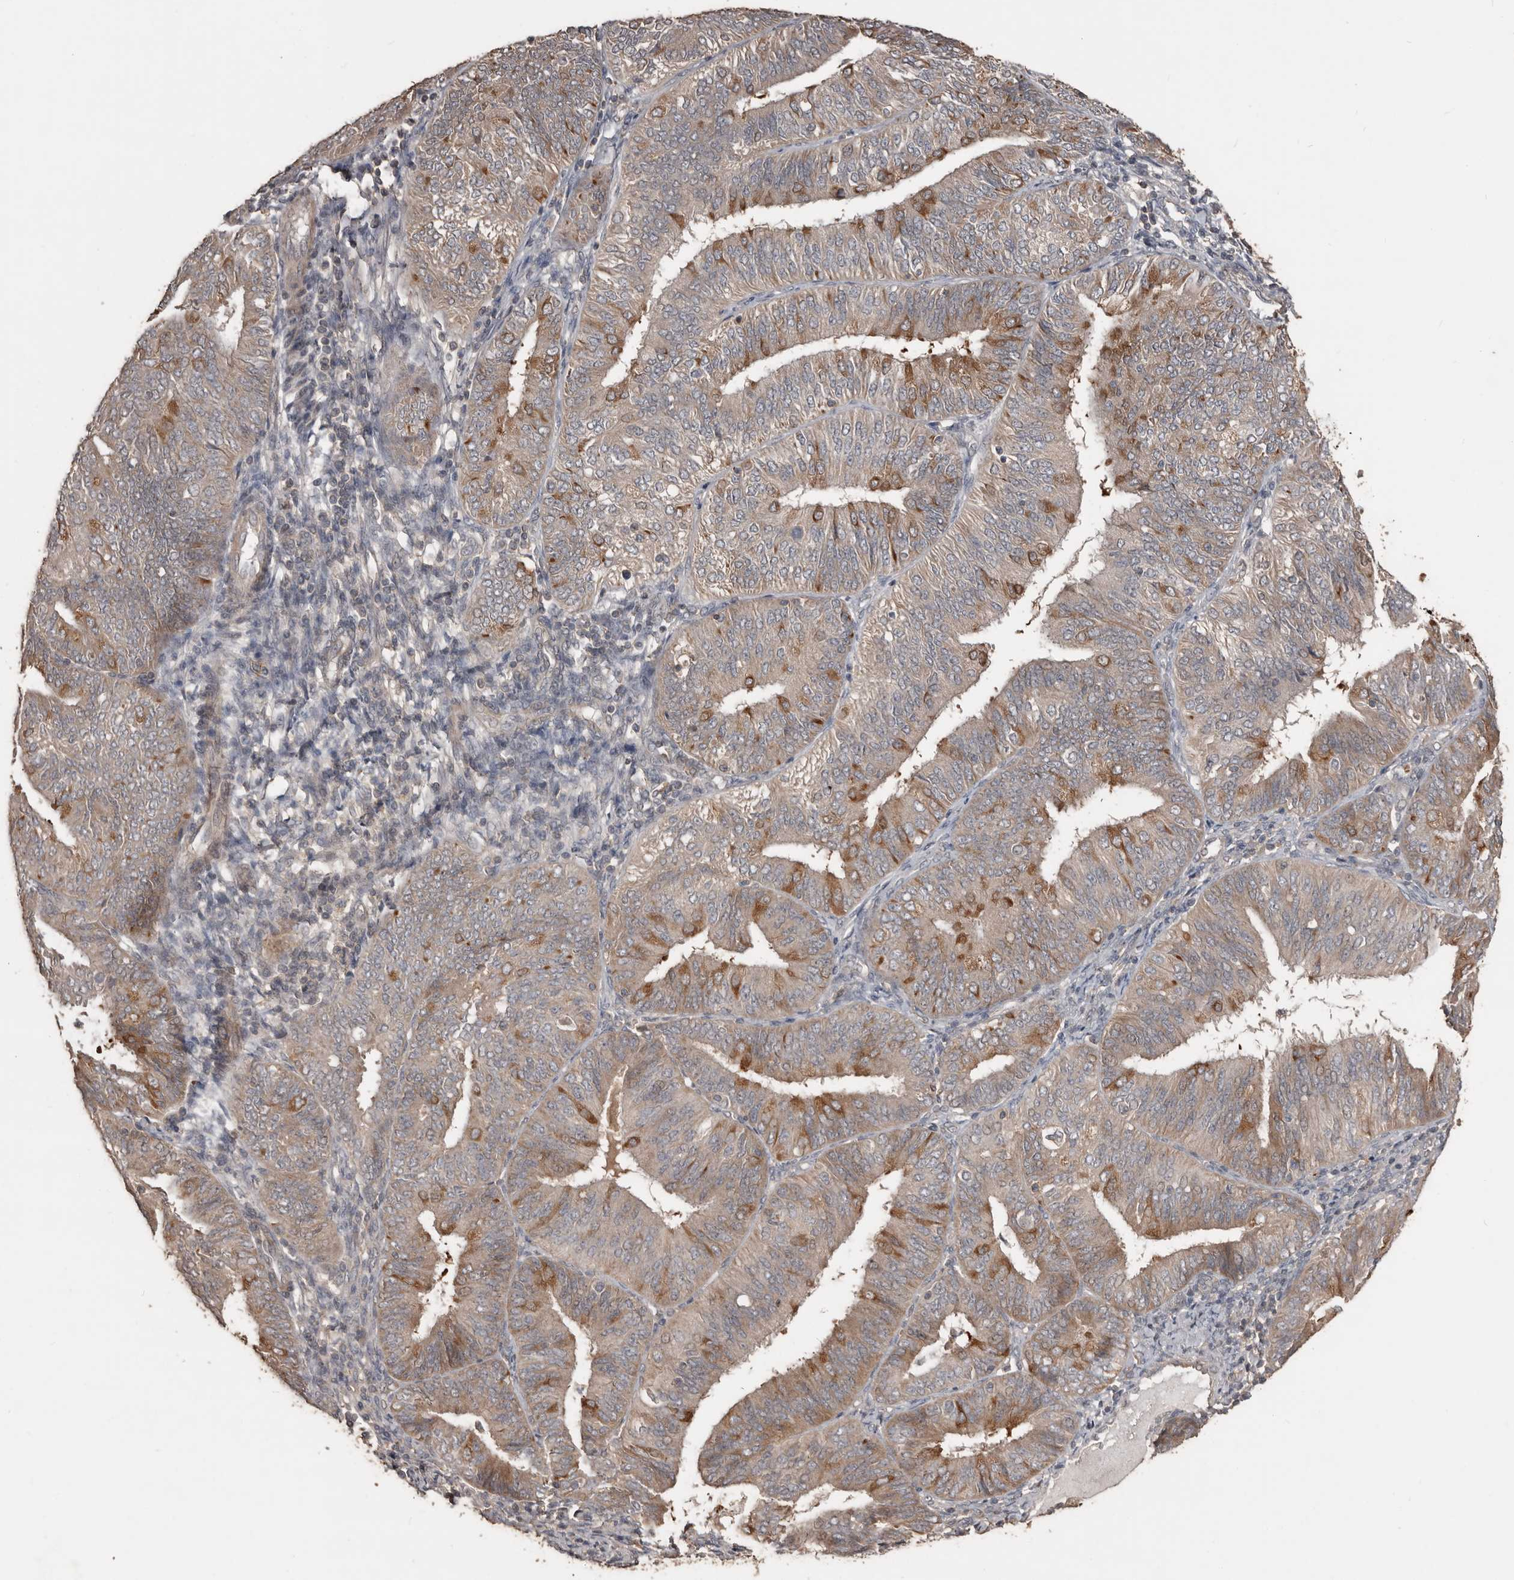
{"staining": {"intensity": "moderate", "quantity": "25%-75%", "location": "cytoplasmic/membranous"}, "tissue": "endometrial cancer", "cell_type": "Tumor cells", "image_type": "cancer", "snomed": [{"axis": "morphology", "description": "Adenocarcinoma, NOS"}, {"axis": "topography", "description": "Endometrium"}], "caption": "Immunohistochemical staining of human endometrial cancer (adenocarcinoma) exhibits medium levels of moderate cytoplasmic/membranous protein positivity in approximately 25%-75% of tumor cells.", "gene": "BAMBI", "patient": {"sex": "female", "age": 58}}